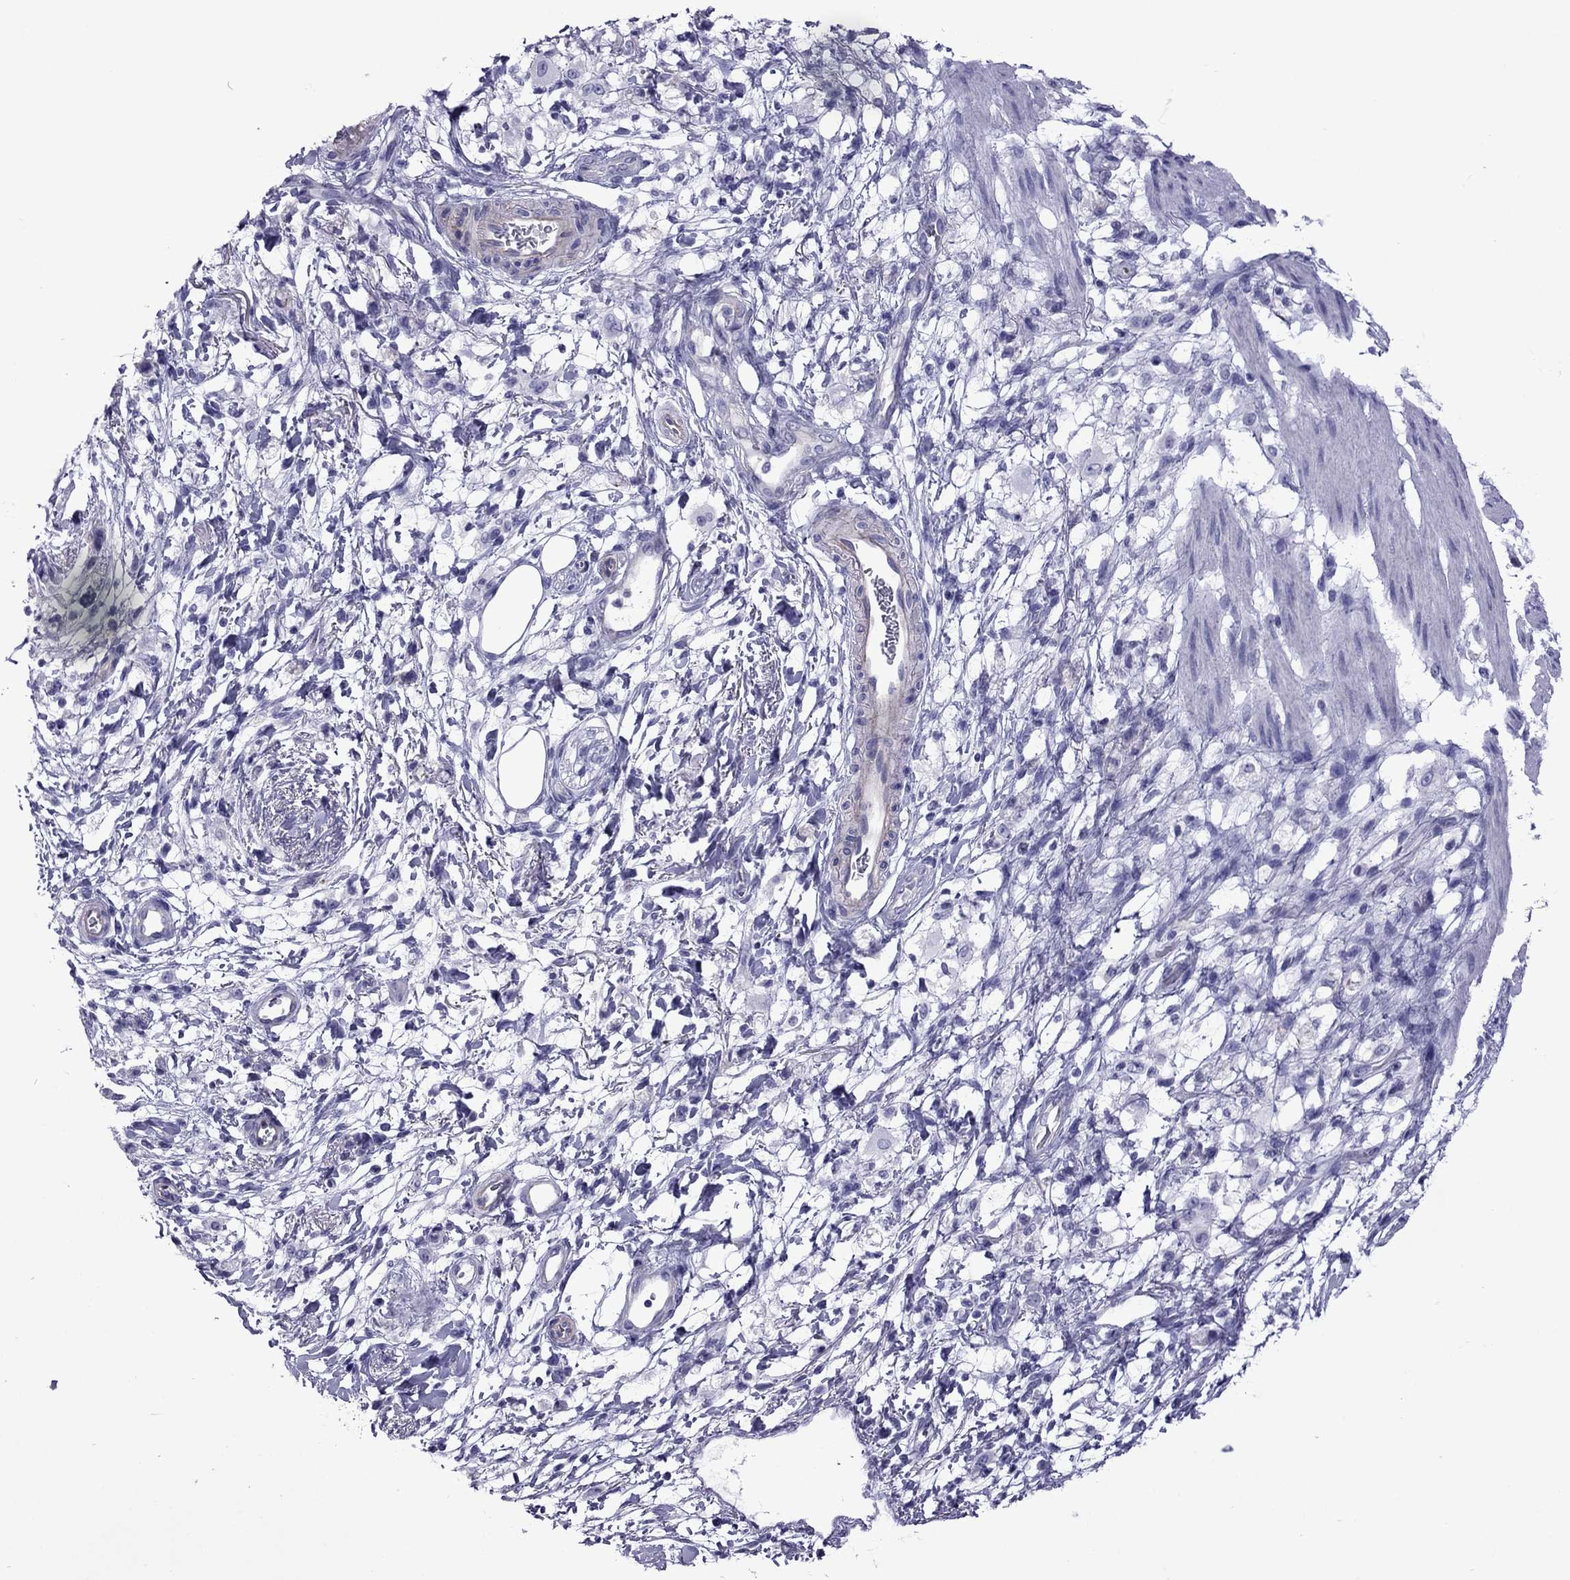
{"staining": {"intensity": "negative", "quantity": "none", "location": "none"}, "tissue": "stomach cancer", "cell_type": "Tumor cells", "image_type": "cancer", "snomed": [{"axis": "morphology", "description": "Adenocarcinoma, NOS"}, {"axis": "topography", "description": "Stomach"}], "caption": "An image of human stomach cancer is negative for staining in tumor cells.", "gene": "MYL11", "patient": {"sex": "female", "age": 60}}